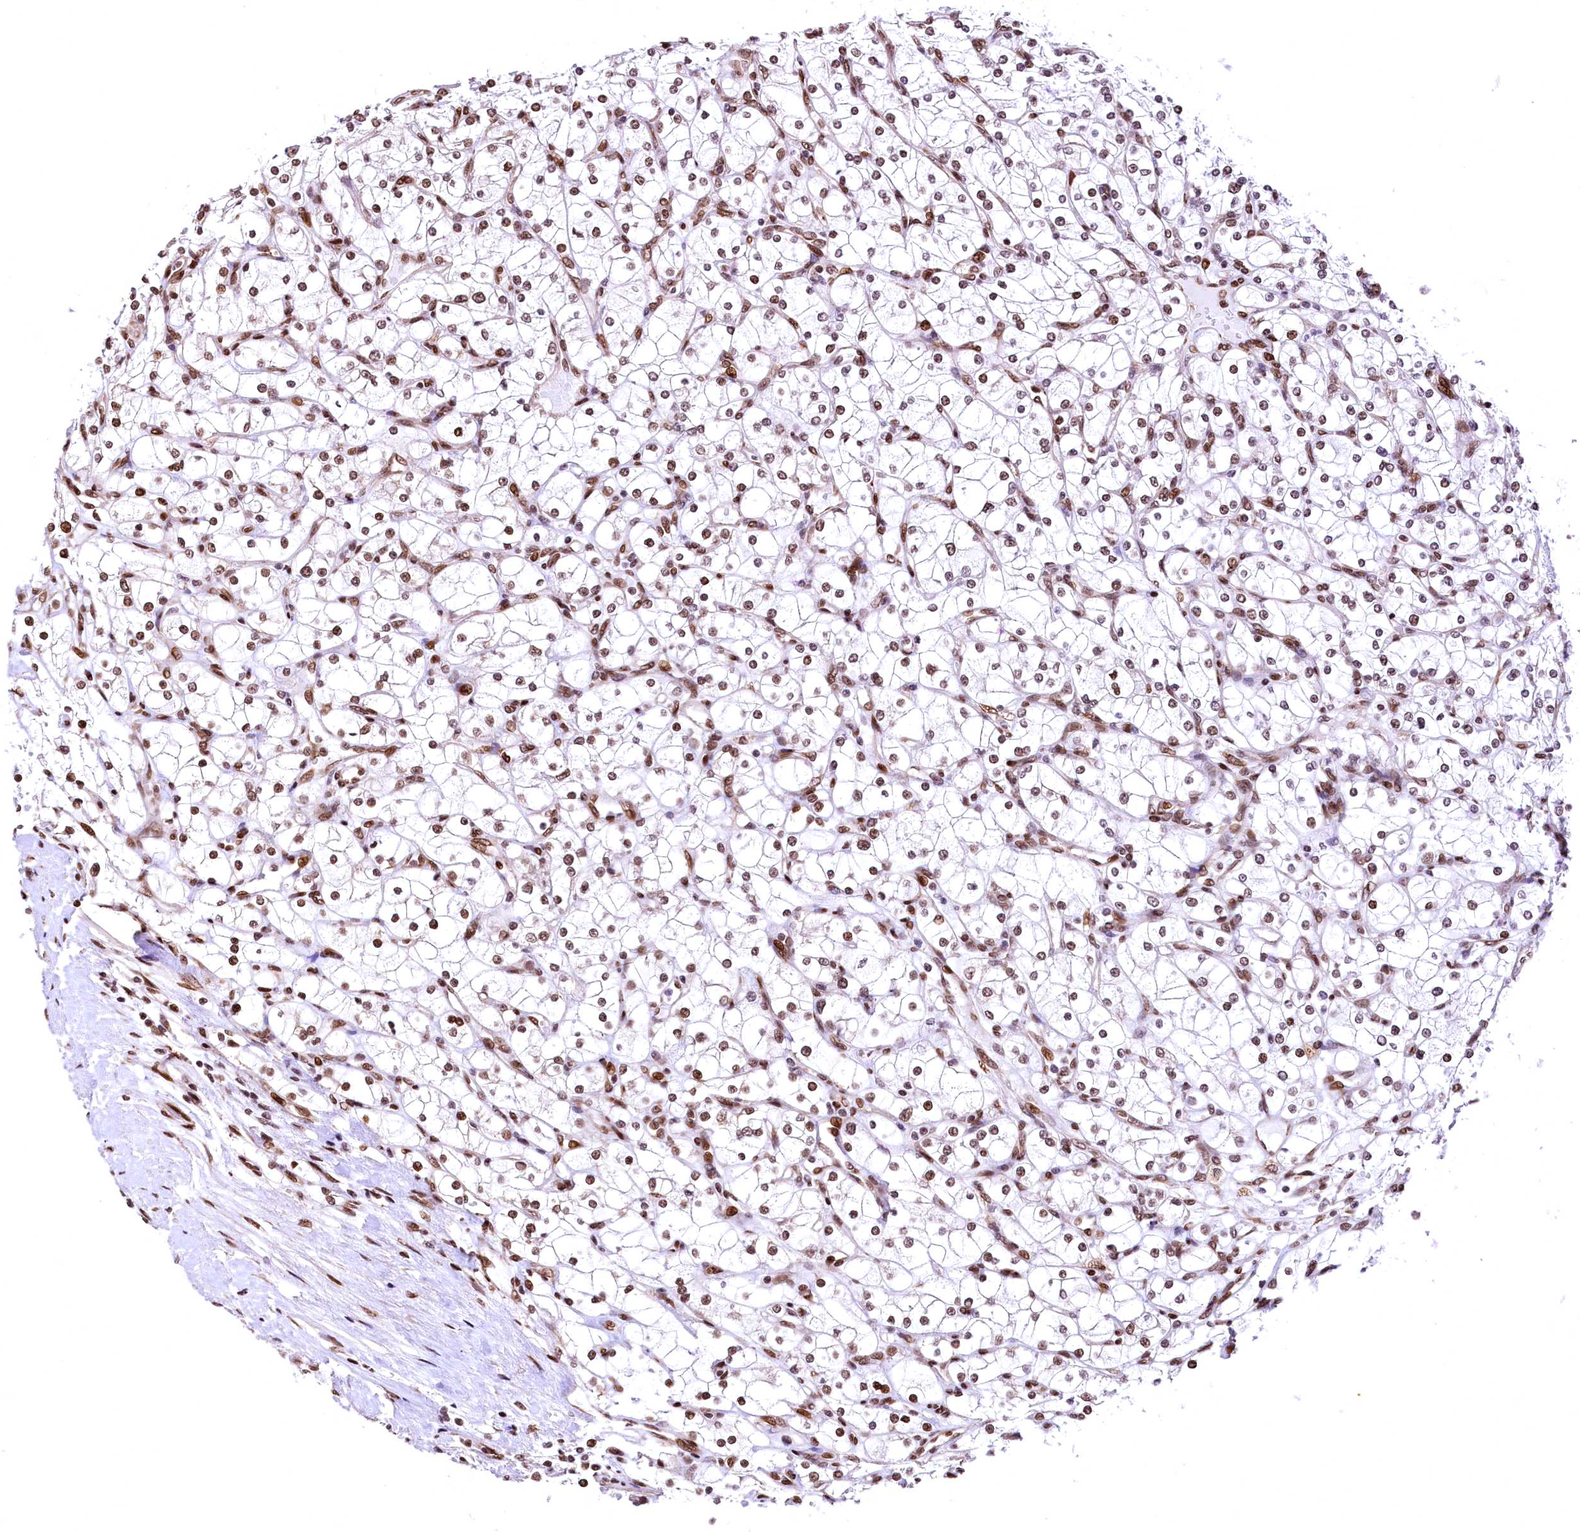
{"staining": {"intensity": "moderate", "quantity": "25%-75%", "location": "nuclear"}, "tissue": "renal cancer", "cell_type": "Tumor cells", "image_type": "cancer", "snomed": [{"axis": "morphology", "description": "Adenocarcinoma, NOS"}, {"axis": "topography", "description": "Kidney"}], "caption": "Approximately 25%-75% of tumor cells in renal cancer (adenocarcinoma) demonstrate moderate nuclear protein positivity as visualized by brown immunohistochemical staining.", "gene": "PDS5B", "patient": {"sex": "male", "age": 80}}